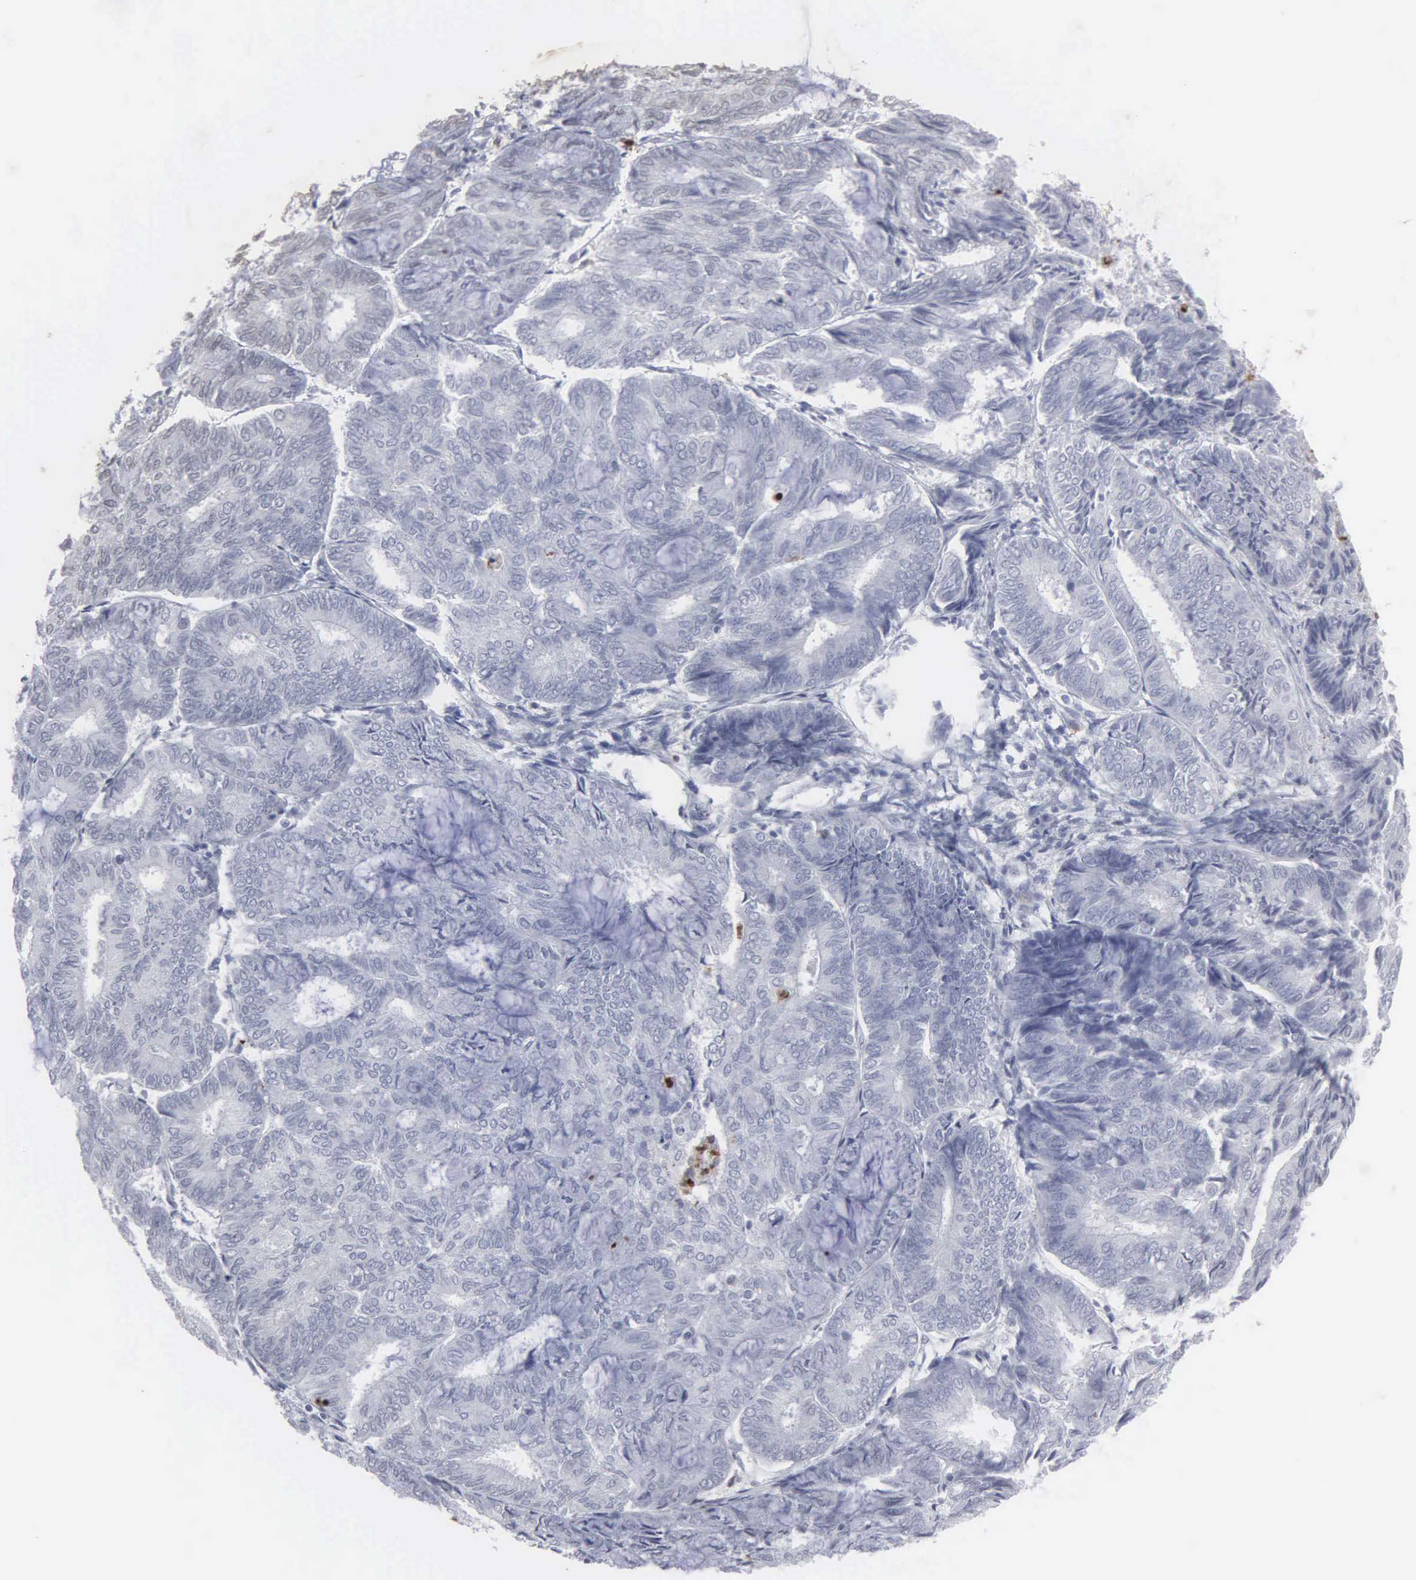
{"staining": {"intensity": "negative", "quantity": "none", "location": "none"}, "tissue": "endometrial cancer", "cell_type": "Tumor cells", "image_type": "cancer", "snomed": [{"axis": "morphology", "description": "Adenocarcinoma, NOS"}, {"axis": "topography", "description": "Endometrium"}], "caption": "Endometrial adenocarcinoma was stained to show a protein in brown. There is no significant positivity in tumor cells.", "gene": "SPIN3", "patient": {"sex": "female", "age": 59}}